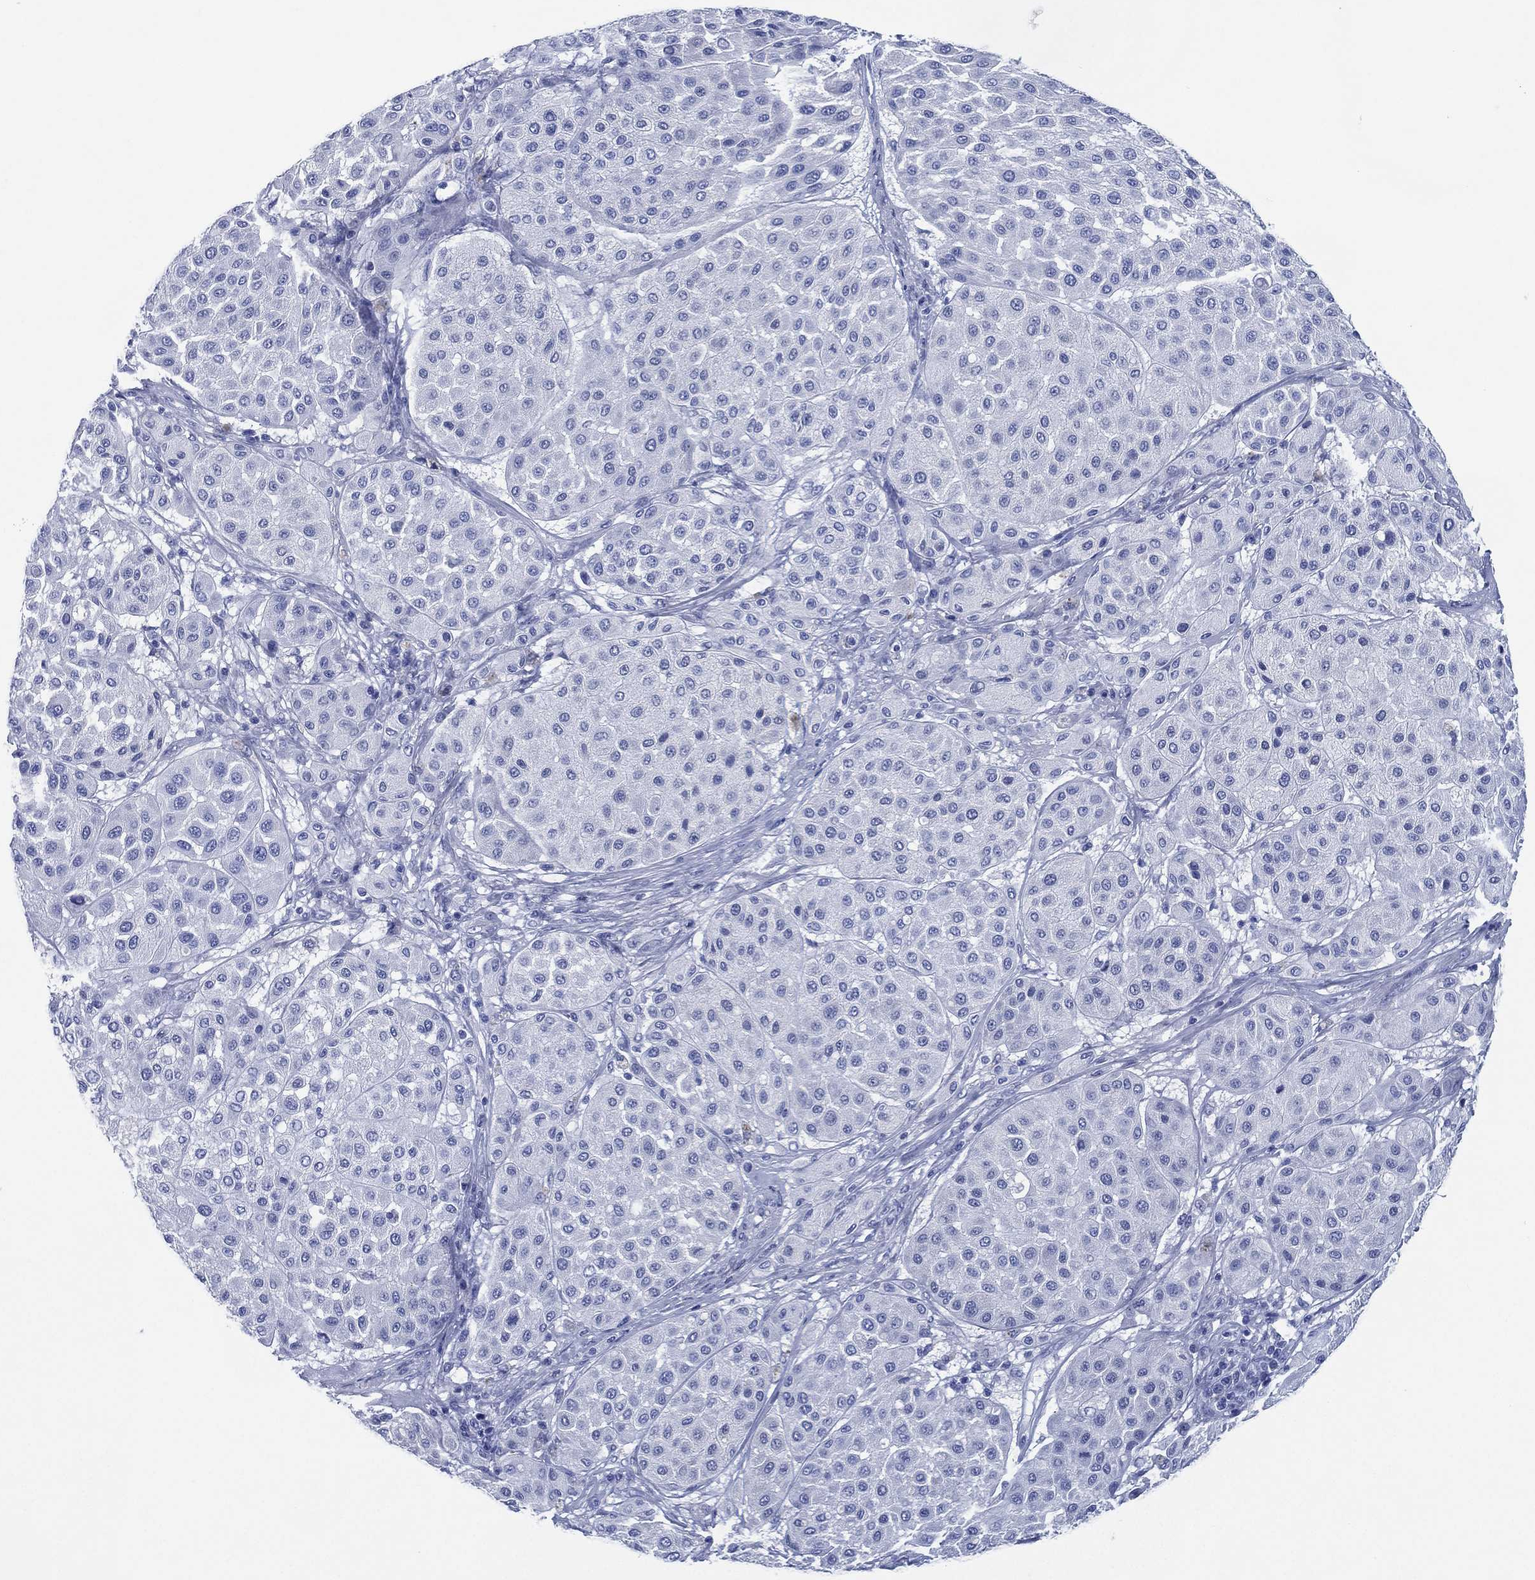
{"staining": {"intensity": "negative", "quantity": "none", "location": "none"}, "tissue": "melanoma", "cell_type": "Tumor cells", "image_type": "cancer", "snomed": [{"axis": "morphology", "description": "Malignant melanoma, Metastatic site"}, {"axis": "topography", "description": "Smooth muscle"}], "caption": "IHC micrograph of melanoma stained for a protein (brown), which demonstrates no staining in tumor cells. The staining is performed using DAB brown chromogen with nuclei counter-stained in using hematoxylin.", "gene": "SIGLECL1", "patient": {"sex": "male", "age": 41}}